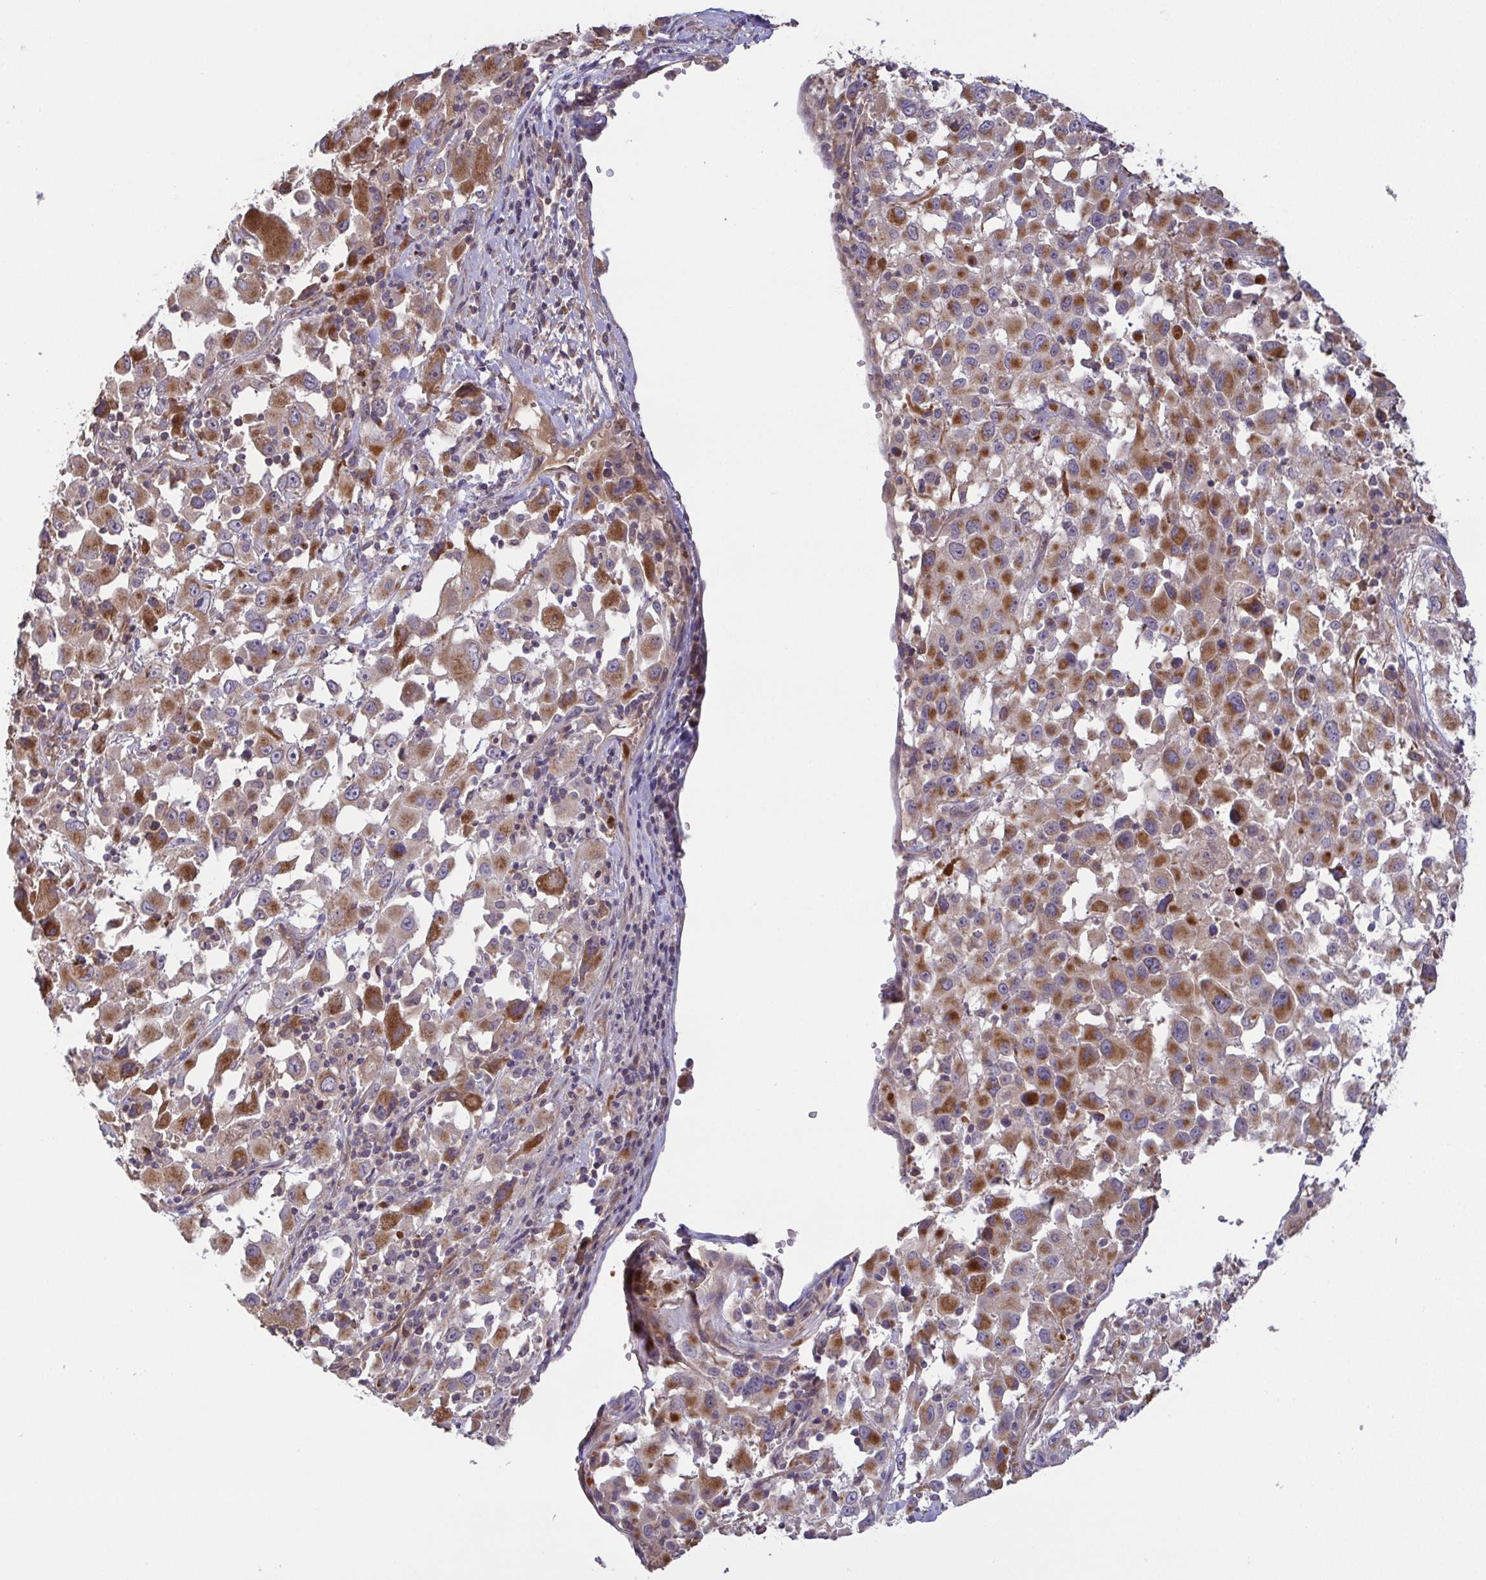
{"staining": {"intensity": "moderate", "quantity": ">75%", "location": "cytoplasmic/membranous"}, "tissue": "melanoma", "cell_type": "Tumor cells", "image_type": "cancer", "snomed": [{"axis": "morphology", "description": "Malignant melanoma, Metastatic site"}, {"axis": "topography", "description": "Soft tissue"}], "caption": "Malignant melanoma (metastatic site) stained with a brown dye shows moderate cytoplasmic/membranous positive staining in about >75% of tumor cells.", "gene": "OSBPL7", "patient": {"sex": "male", "age": 50}}